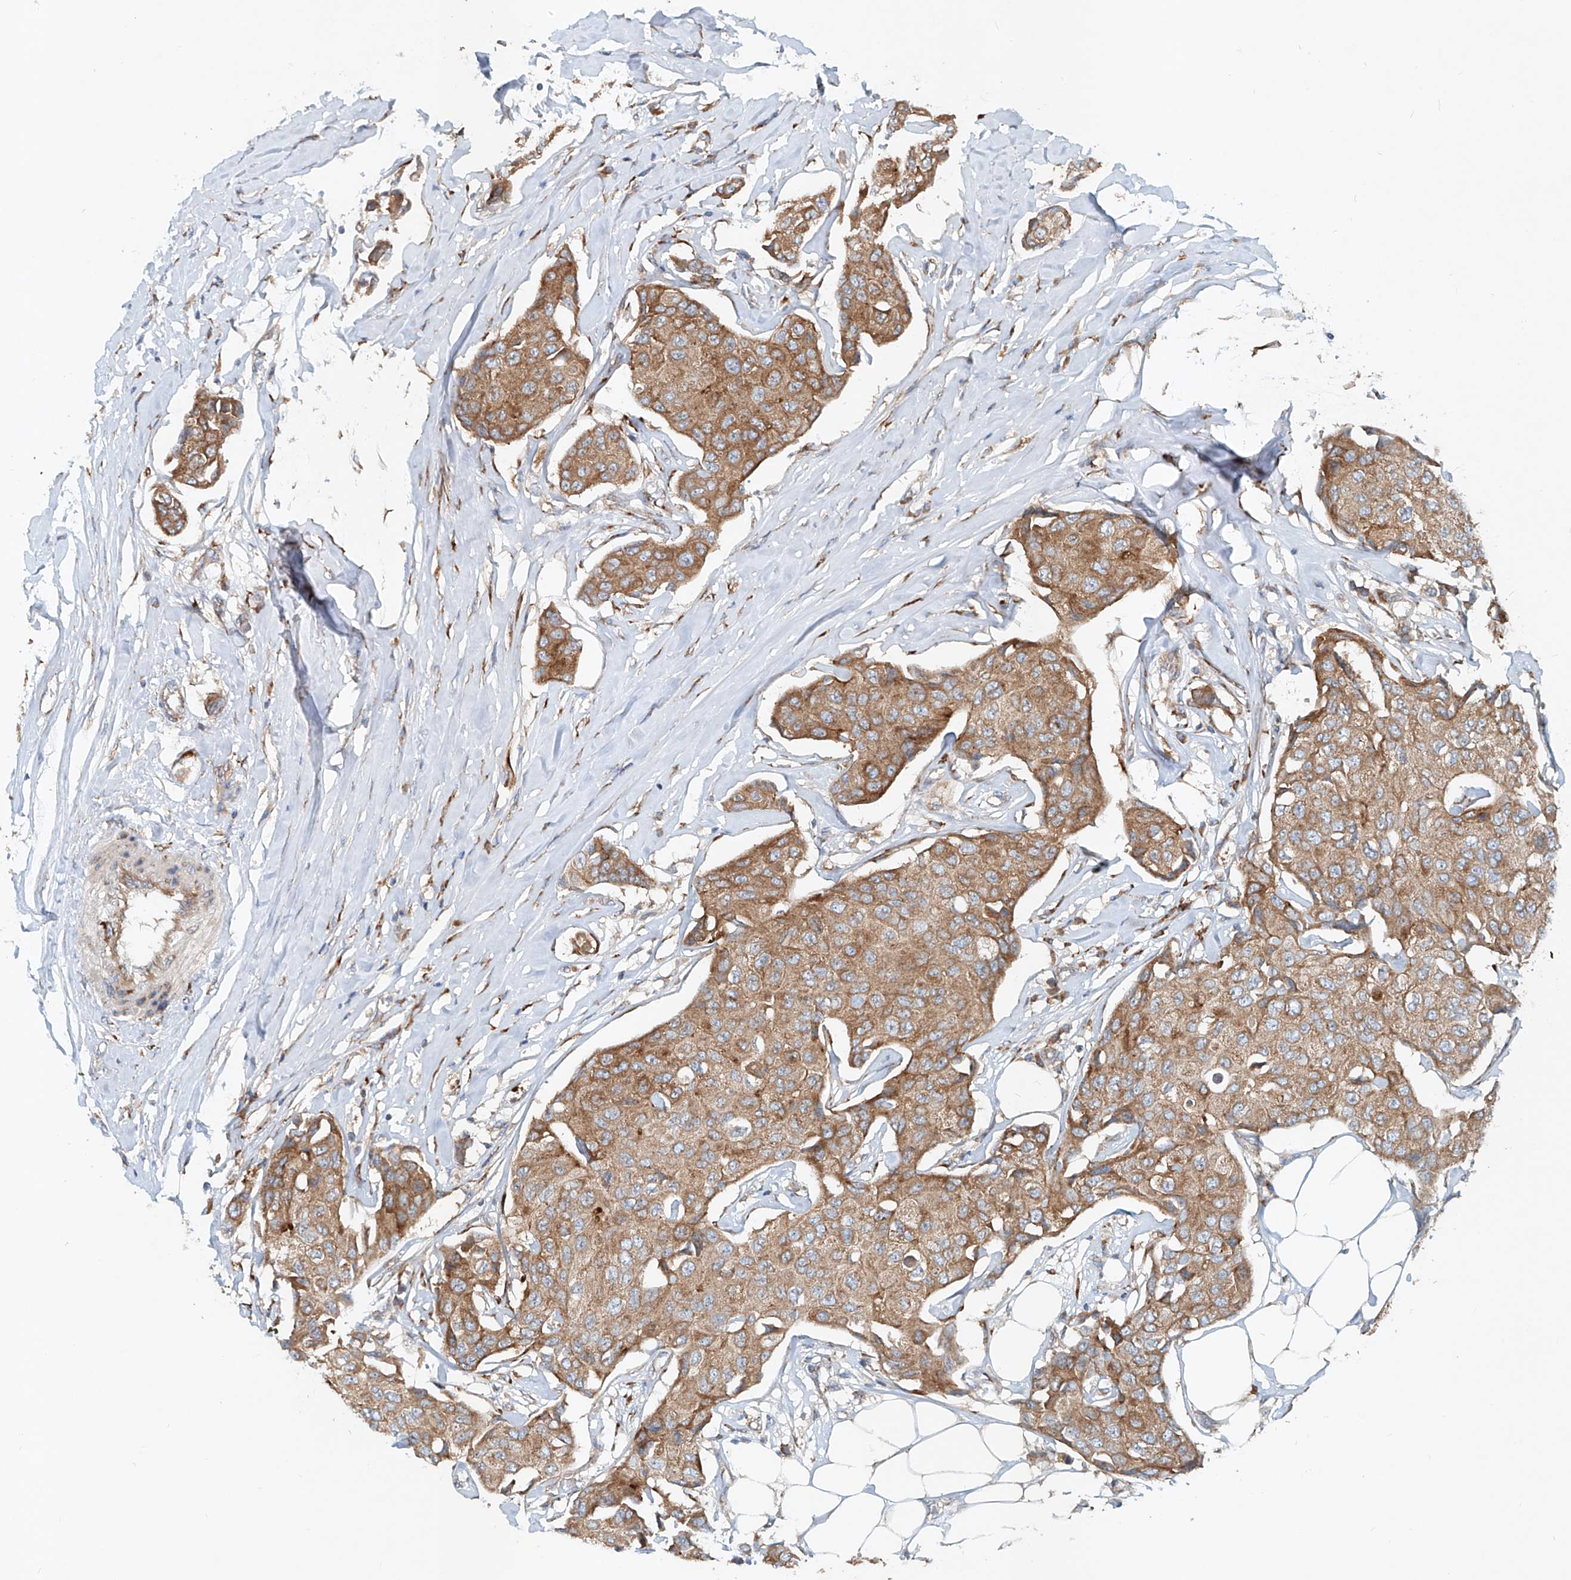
{"staining": {"intensity": "moderate", "quantity": ">75%", "location": "cytoplasmic/membranous"}, "tissue": "breast cancer", "cell_type": "Tumor cells", "image_type": "cancer", "snomed": [{"axis": "morphology", "description": "Duct carcinoma"}, {"axis": "topography", "description": "Breast"}], "caption": "Moderate cytoplasmic/membranous protein positivity is identified in approximately >75% of tumor cells in breast cancer (infiltrating ductal carcinoma). Nuclei are stained in blue.", "gene": "SNAP29", "patient": {"sex": "female", "age": 80}}